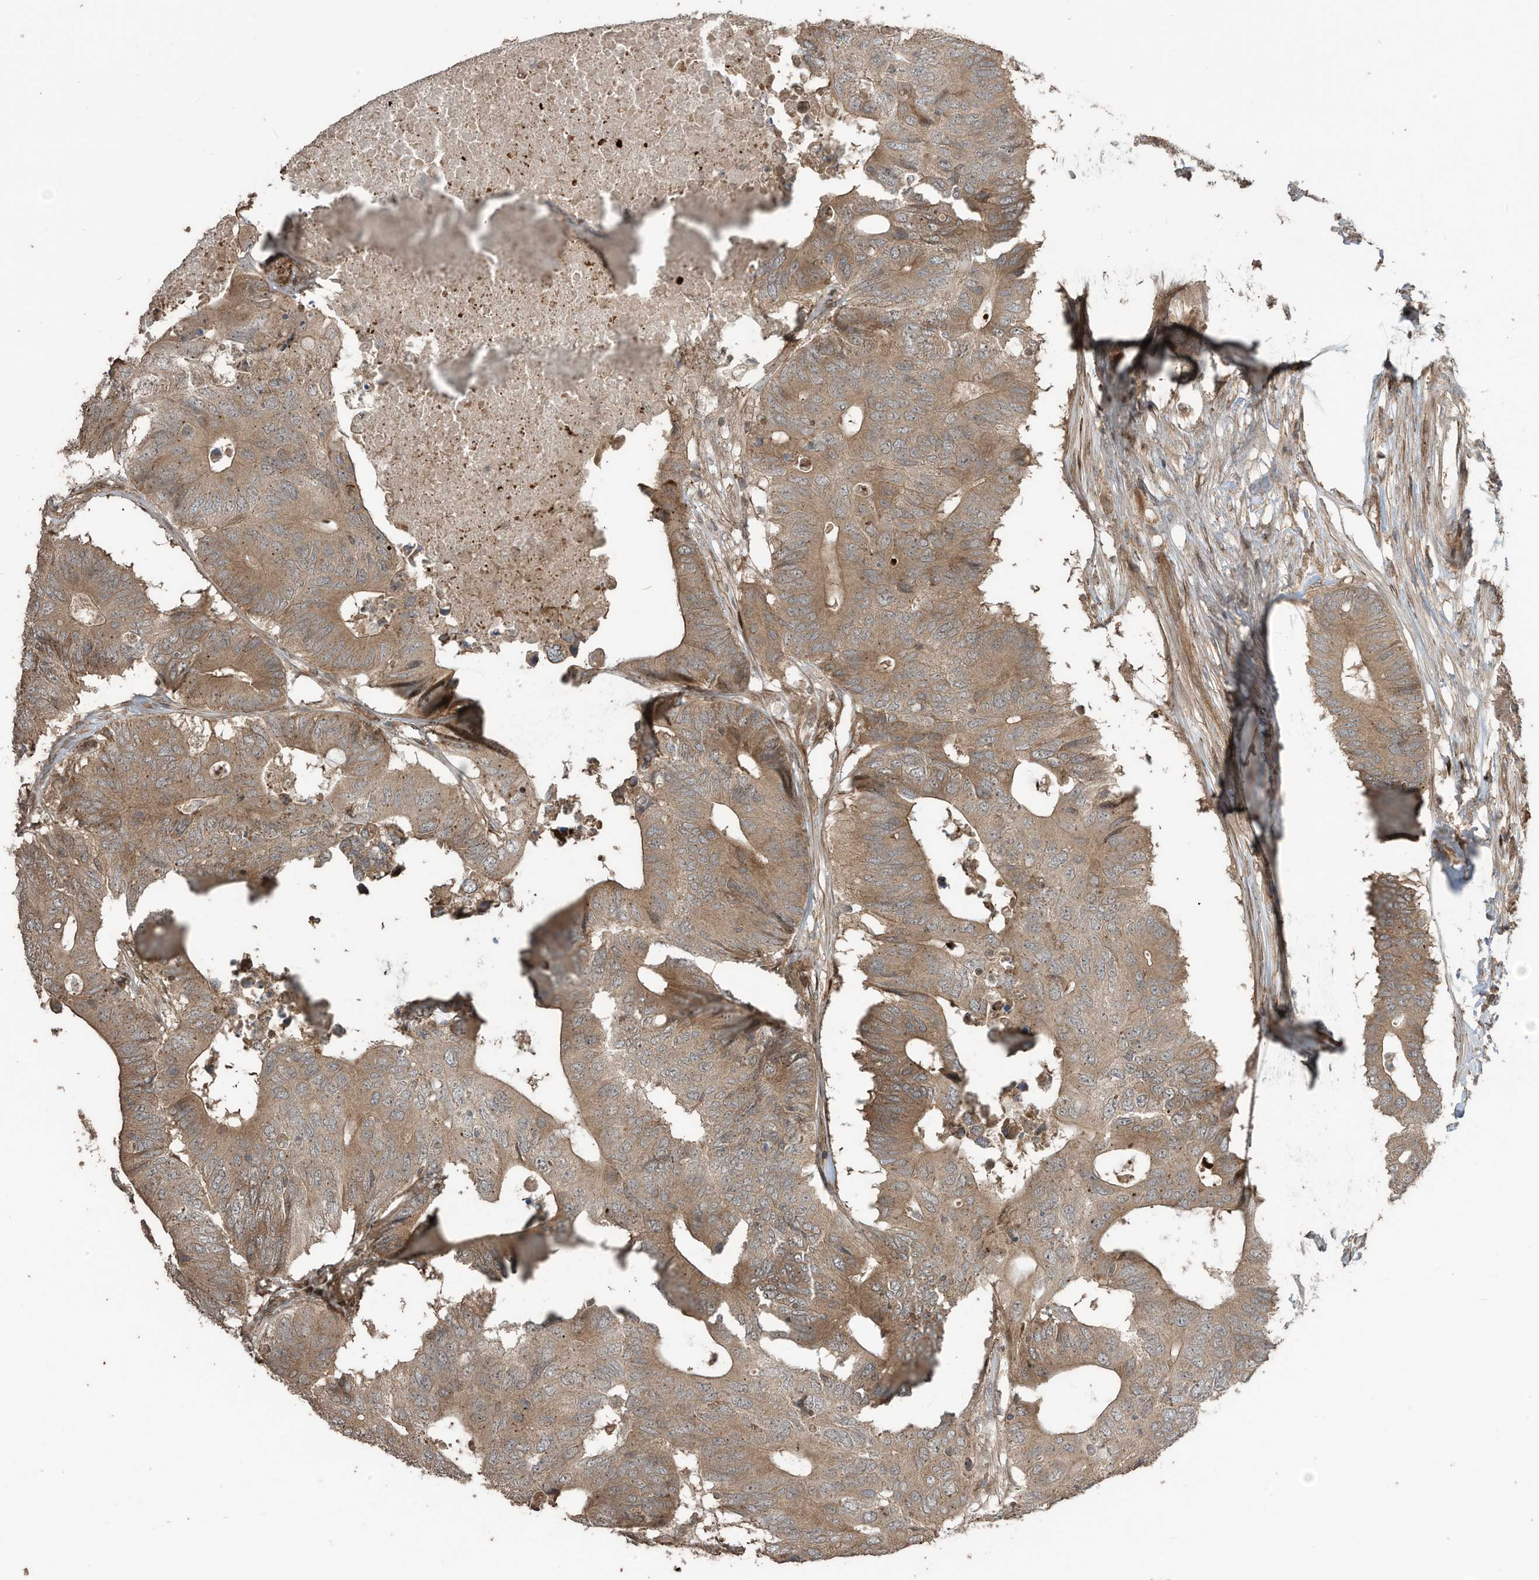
{"staining": {"intensity": "moderate", "quantity": ">75%", "location": "cytoplasmic/membranous"}, "tissue": "colorectal cancer", "cell_type": "Tumor cells", "image_type": "cancer", "snomed": [{"axis": "morphology", "description": "Adenocarcinoma, NOS"}, {"axis": "topography", "description": "Colon"}], "caption": "Immunohistochemical staining of human colorectal adenocarcinoma demonstrates moderate cytoplasmic/membranous protein expression in approximately >75% of tumor cells. (DAB (3,3'-diaminobenzidine) = brown stain, brightfield microscopy at high magnification).", "gene": "ZNF653", "patient": {"sex": "male", "age": 71}}